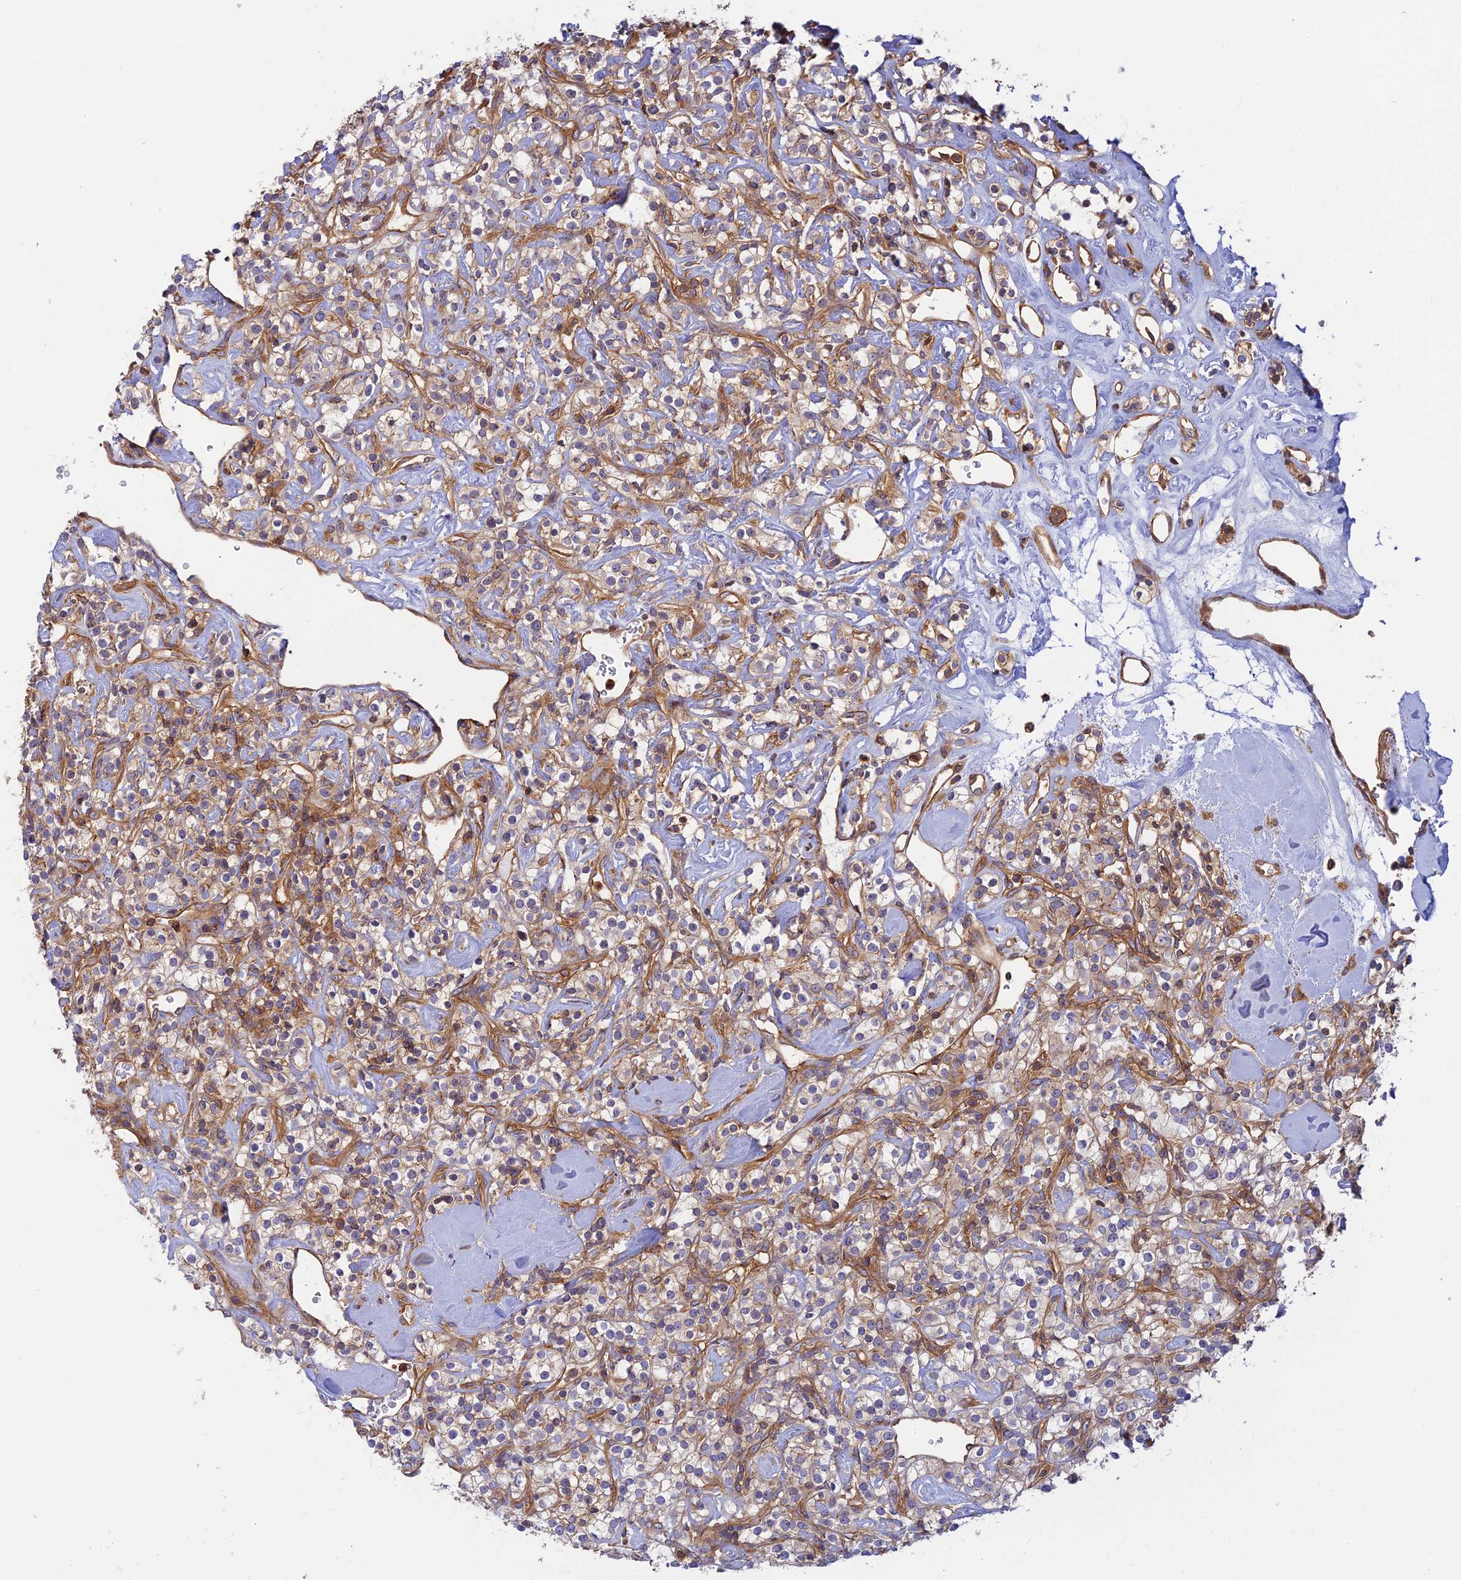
{"staining": {"intensity": "negative", "quantity": "none", "location": "none"}, "tissue": "renal cancer", "cell_type": "Tumor cells", "image_type": "cancer", "snomed": [{"axis": "morphology", "description": "Adenocarcinoma, NOS"}, {"axis": "topography", "description": "Kidney"}], "caption": "Photomicrograph shows no significant protein expression in tumor cells of adenocarcinoma (renal).", "gene": "PPP1R12C", "patient": {"sex": "male", "age": 77}}